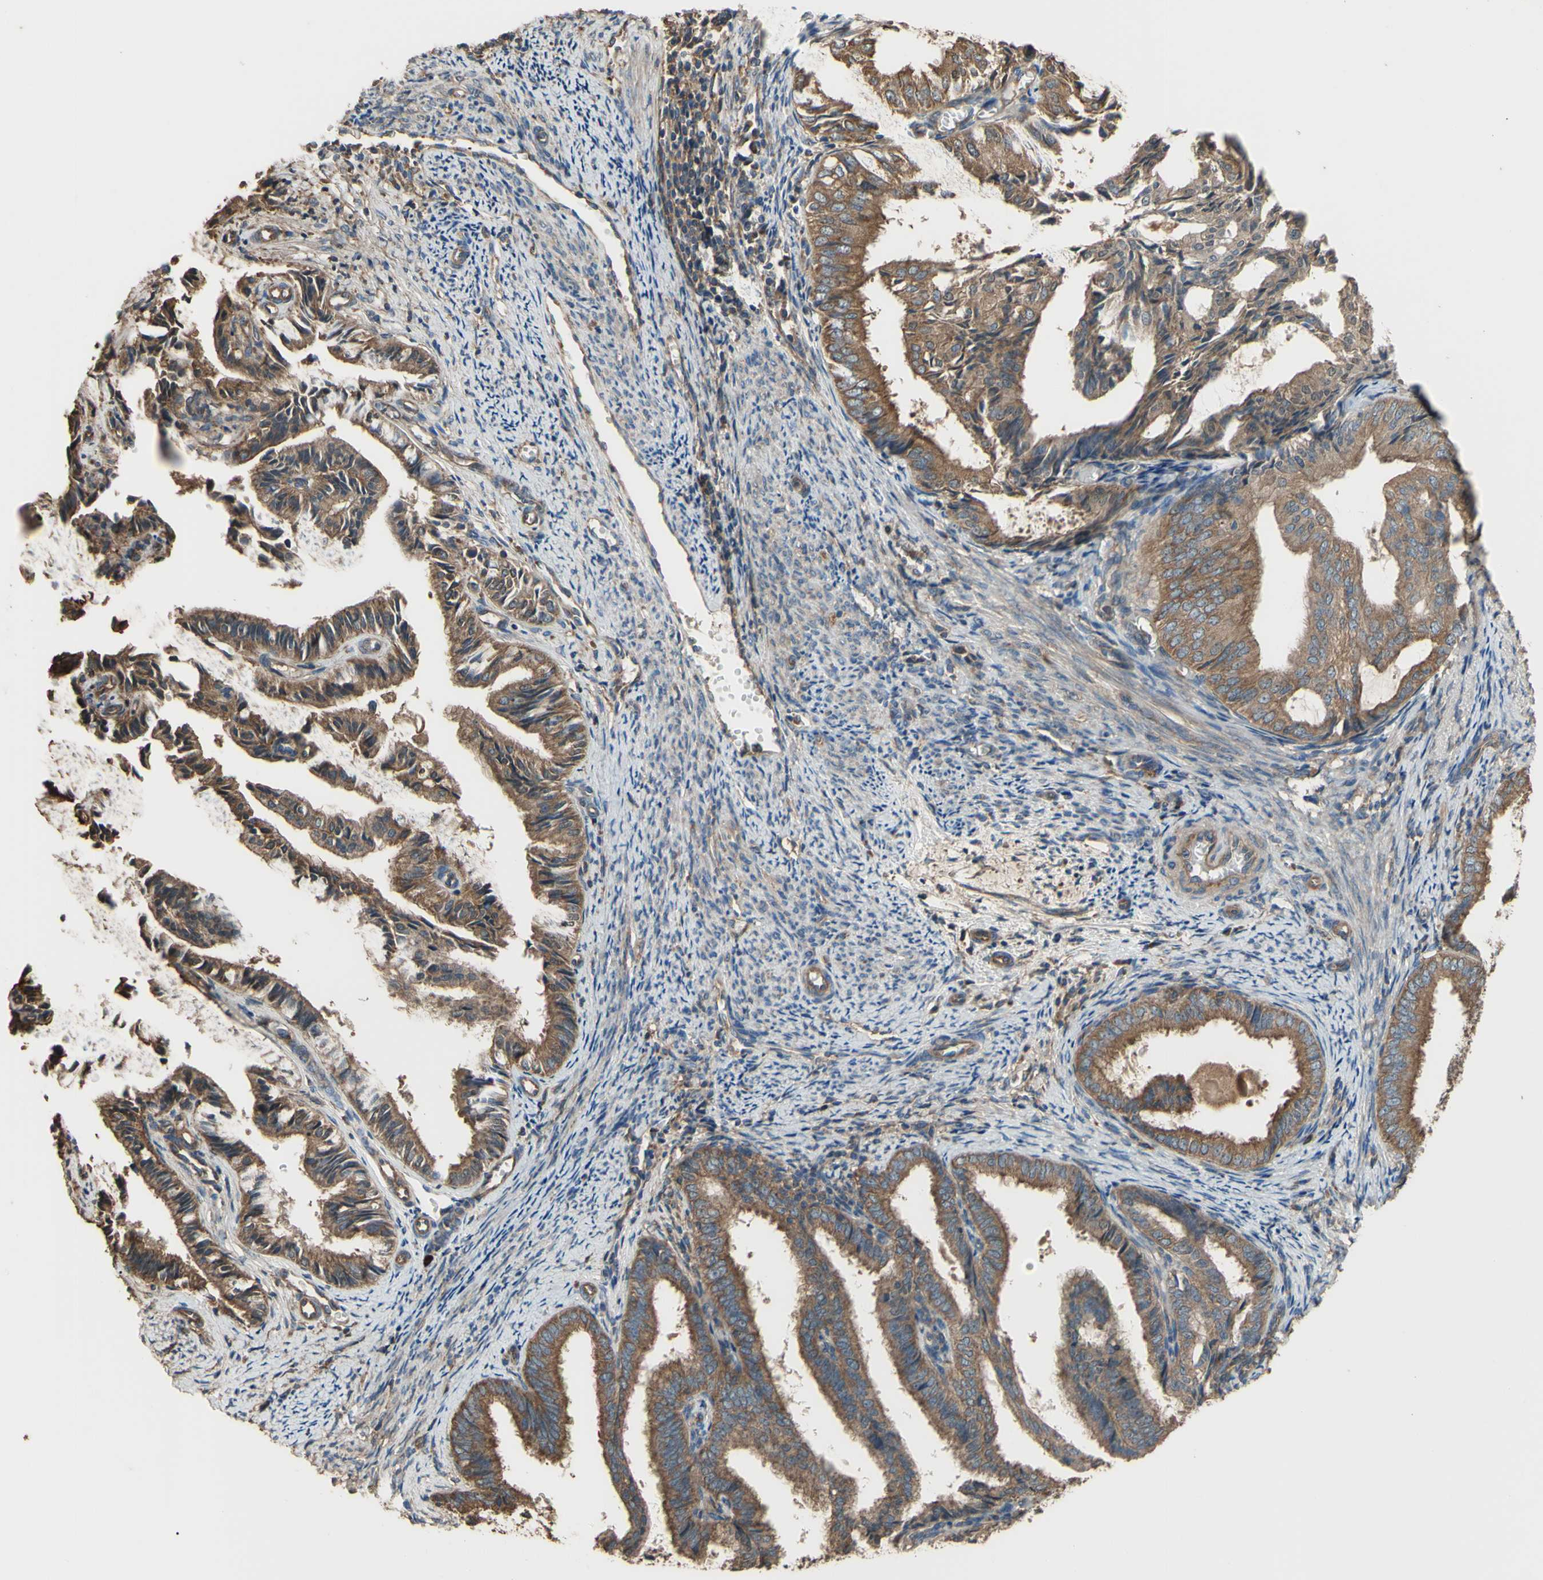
{"staining": {"intensity": "strong", "quantity": ">75%", "location": "cytoplasmic/membranous"}, "tissue": "endometrial cancer", "cell_type": "Tumor cells", "image_type": "cancer", "snomed": [{"axis": "morphology", "description": "Adenocarcinoma, NOS"}, {"axis": "topography", "description": "Endometrium"}], "caption": "A brown stain labels strong cytoplasmic/membranous expression of a protein in endometrial cancer (adenocarcinoma) tumor cells. The staining was performed using DAB to visualize the protein expression in brown, while the nuclei were stained in blue with hematoxylin (Magnification: 20x).", "gene": "CTTN", "patient": {"sex": "female", "age": 58}}